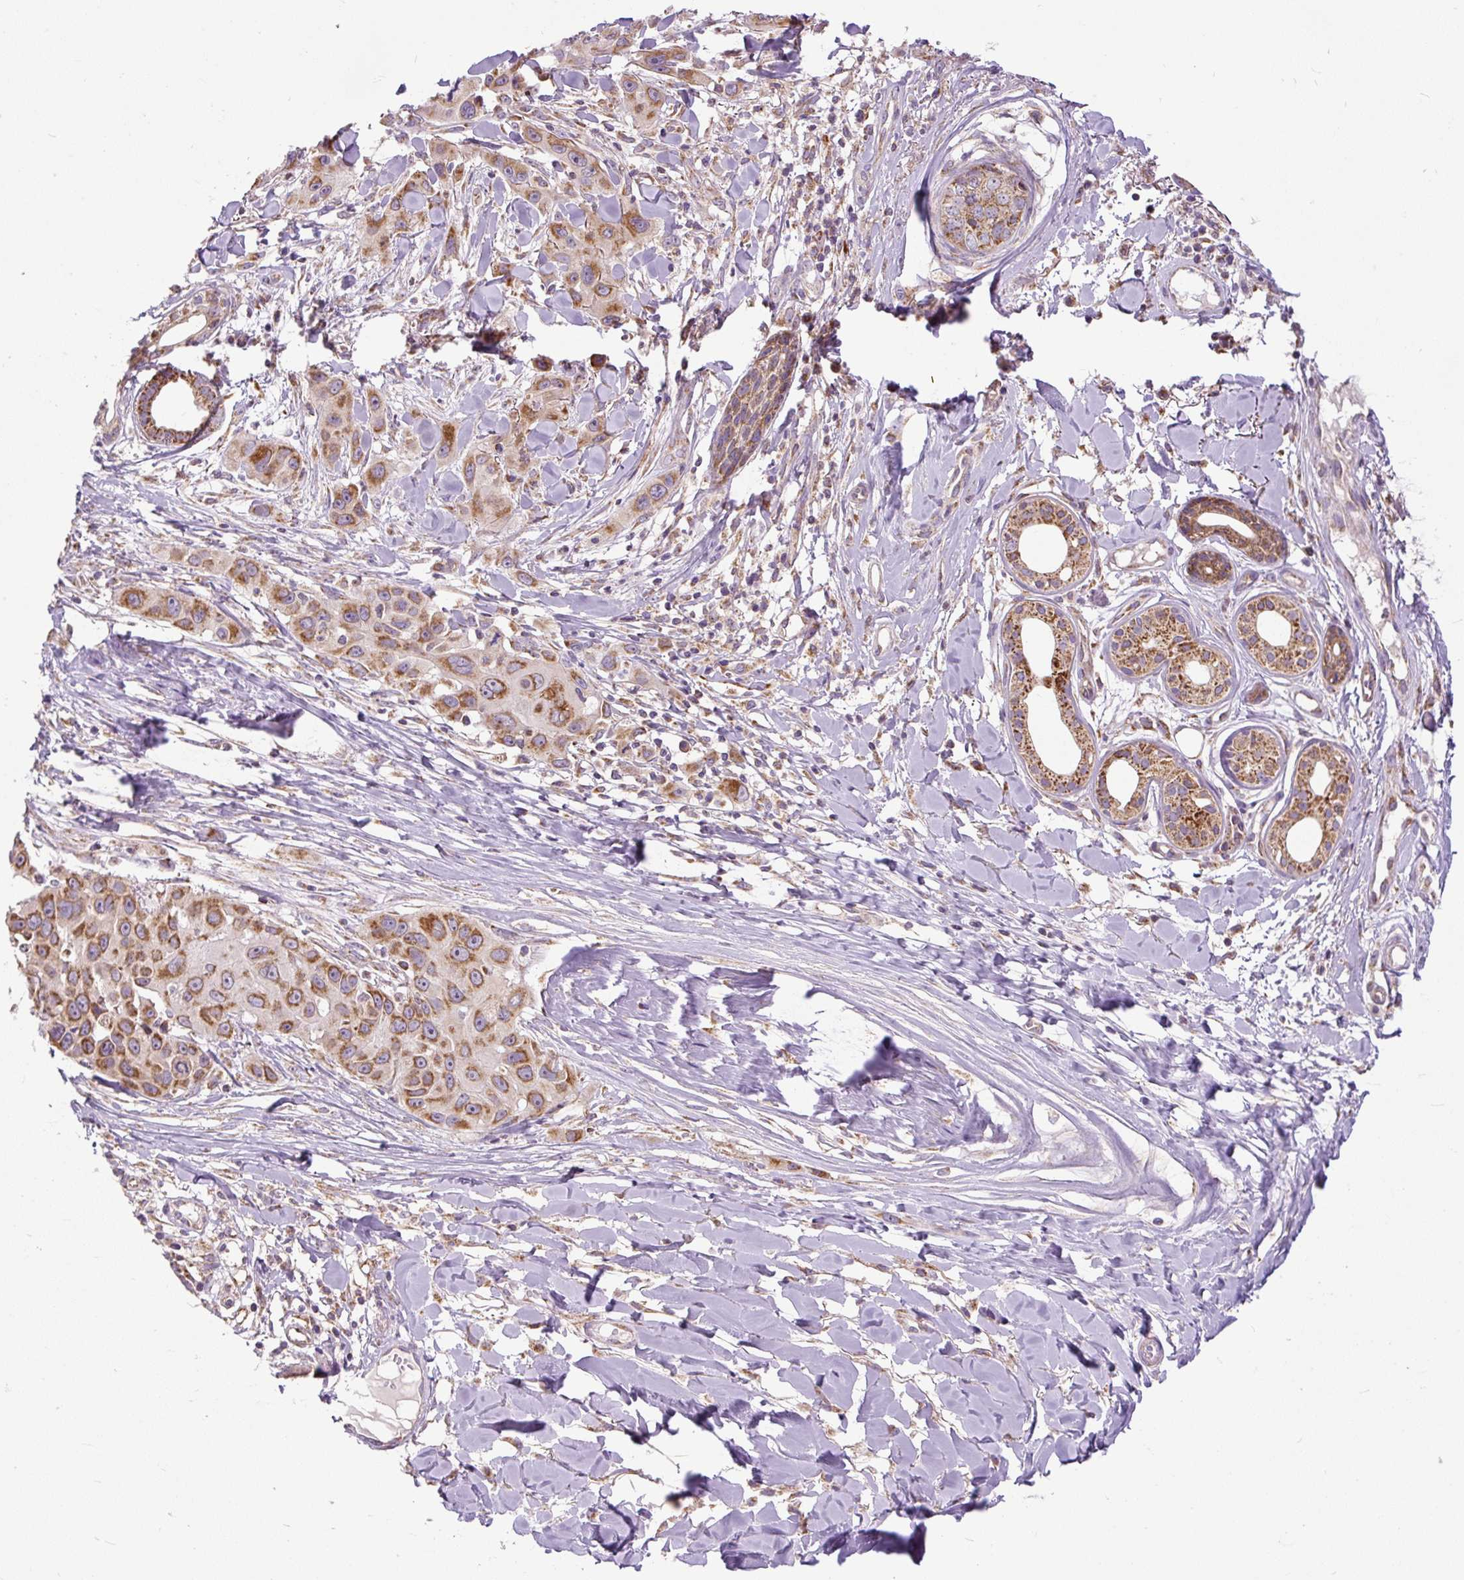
{"staining": {"intensity": "moderate", "quantity": ">75%", "location": "cytoplasmic/membranous"}, "tissue": "skin cancer", "cell_type": "Tumor cells", "image_type": "cancer", "snomed": [{"axis": "morphology", "description": "Squamous cell carcinoma, NOS"}, {"axis": "topography", "description": "Skin"}], "caption": "Brown immunohistochemical staining in human skin cancer (squamous cell carcinoma) reveals moderate cytoplasmic/membranous expression in approximately >75% of tumor cells.", "gene": "TM2D3", "patient": {"sex": "male", "age": 63}}